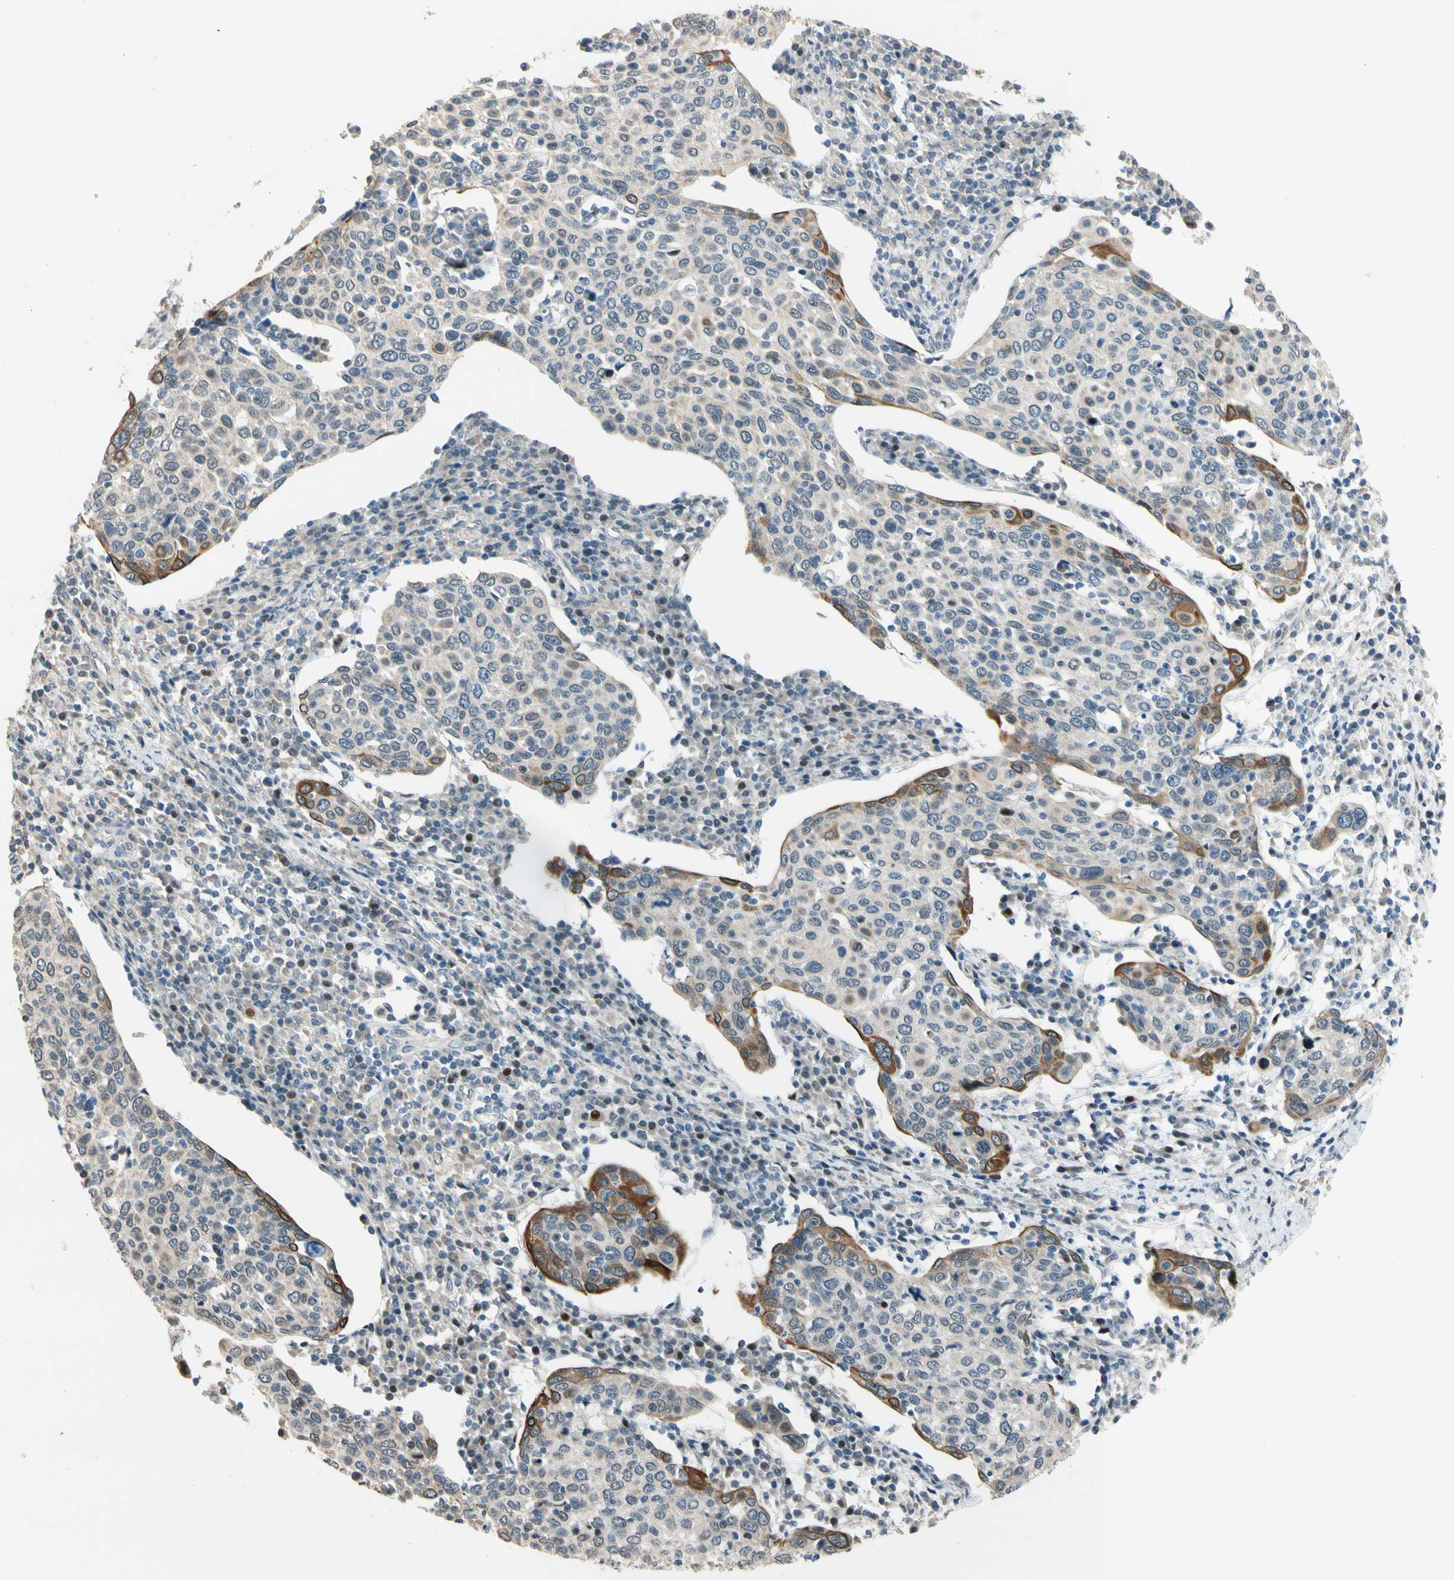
{"staining": {"intensity": "moderate", "quantity": "<25%", "location": "cytoplasmic/membranous"}, "tissue": "cervical cancer", "cell_type": "Tumor cells", "image_type": "cancer", "snomed": [{"axis": "morphology", "description": "Squamous cell carcinoma, NOS"}, {"axis": "topography", "description": "Cervix"}], "caption": "A high-resolution image shows IHC staining of cervical cancer (squamous cell carcinoma), which shows moderate cytoplasmic/membranous expression in approximately <25% of tumor cells. The staining is performed using DAB (3,3'-diaminobenzidine) brown chromogen to label protein expression. The nuclei are counter-stained blue using hematoxylin.", "gene": "ZNF184", "patient": {"sex": "female", "age": 40}}